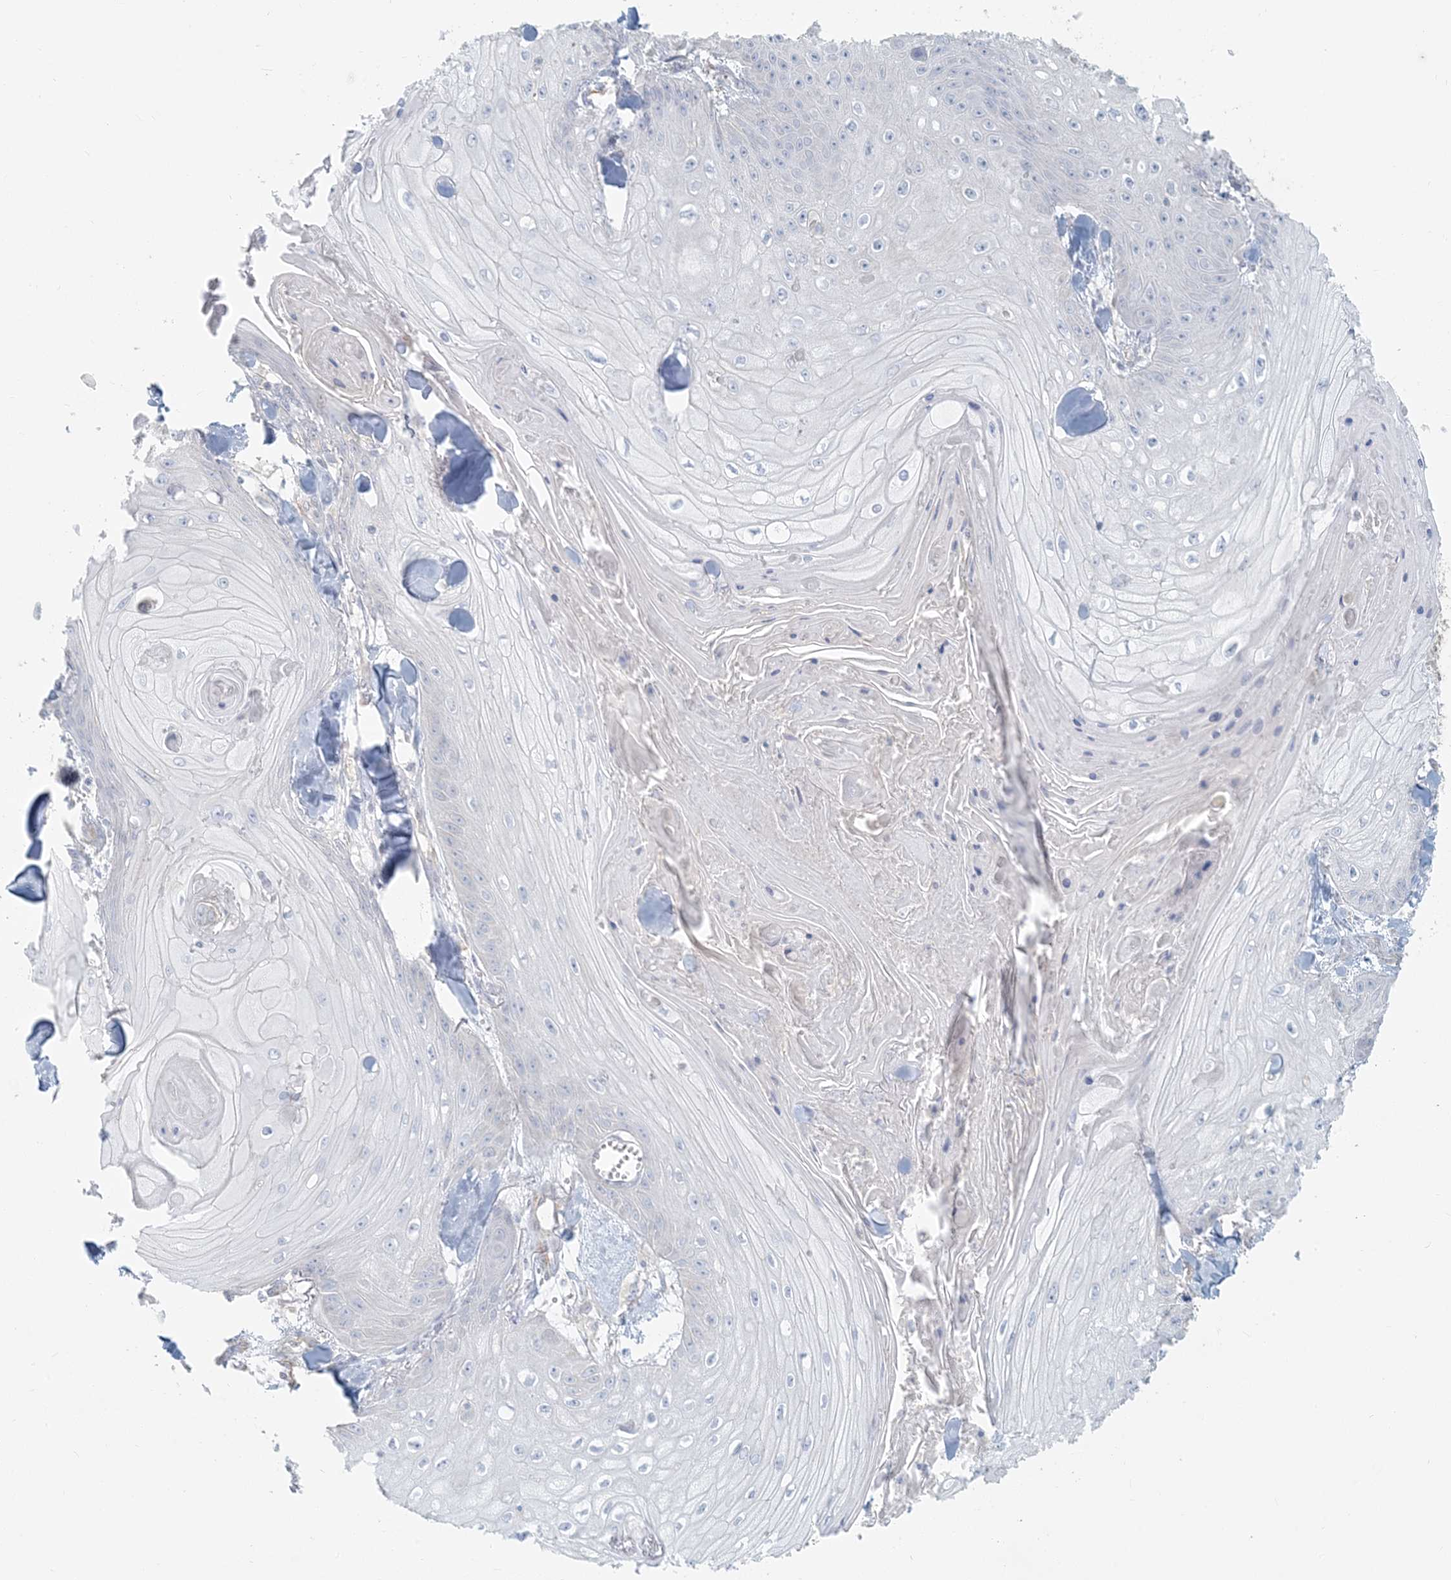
{"staining": {"intensity": "negative", "quantity": "none", "location": "none"}, "tissue": "skin cancer", "cell_type": "Tumor cells", "image_type": "cancer", "snomed": [{"axis": "morphology", "description": "Squamous cell carcinoma, NOS"}, {"axis": "topography", "description": "Skin"}], "caption": "High power microscopy histopathology image of an immunohistochemistry (IHC) histopathology image of squamous cell carcinoma (skin), revealing no significant positivity in tumor cells.", "gene": "HACL1", "patient": {"sex": "male", "age": 74}}